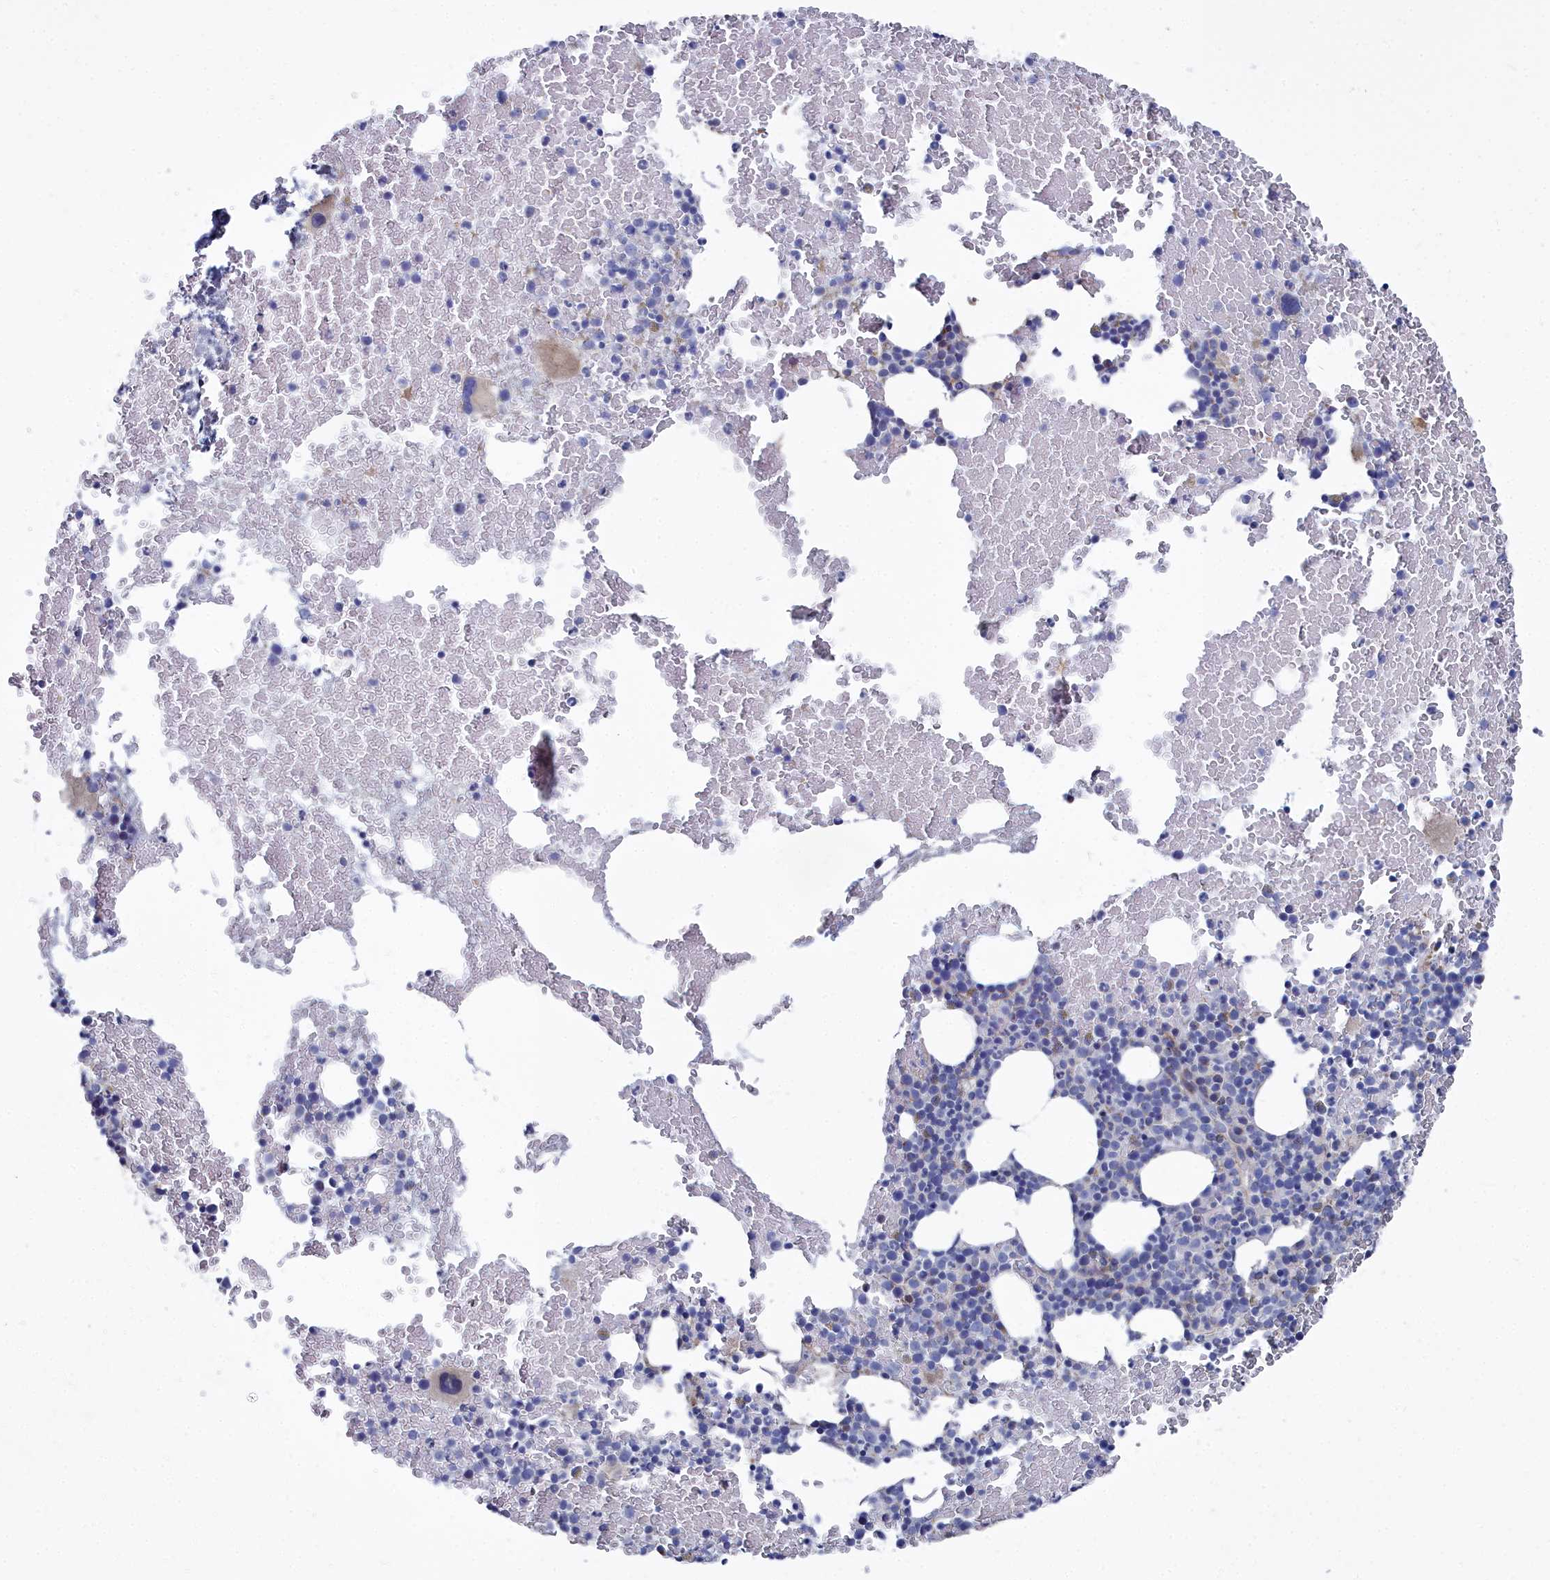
{"staining": {"intensity": "weak", "quantity": "<25%", "location": "cytoplasmic/membranous"}, "tissue": "bone marrow", "cell_type": "Hematopoietic cells", "image_type": "normal", "snomed": [{"axis": "morphology", "description": "Normal tissue, NOS"}, {"axis": "topography", "description": "Bone marrow"}], "caption": "Immunohistochemistry of normal human bone marrow demonstrates no positivity in hematopoietic cells.", "gene": "SHISAL2A", "patient": {"sex": "male", "age": 57}}